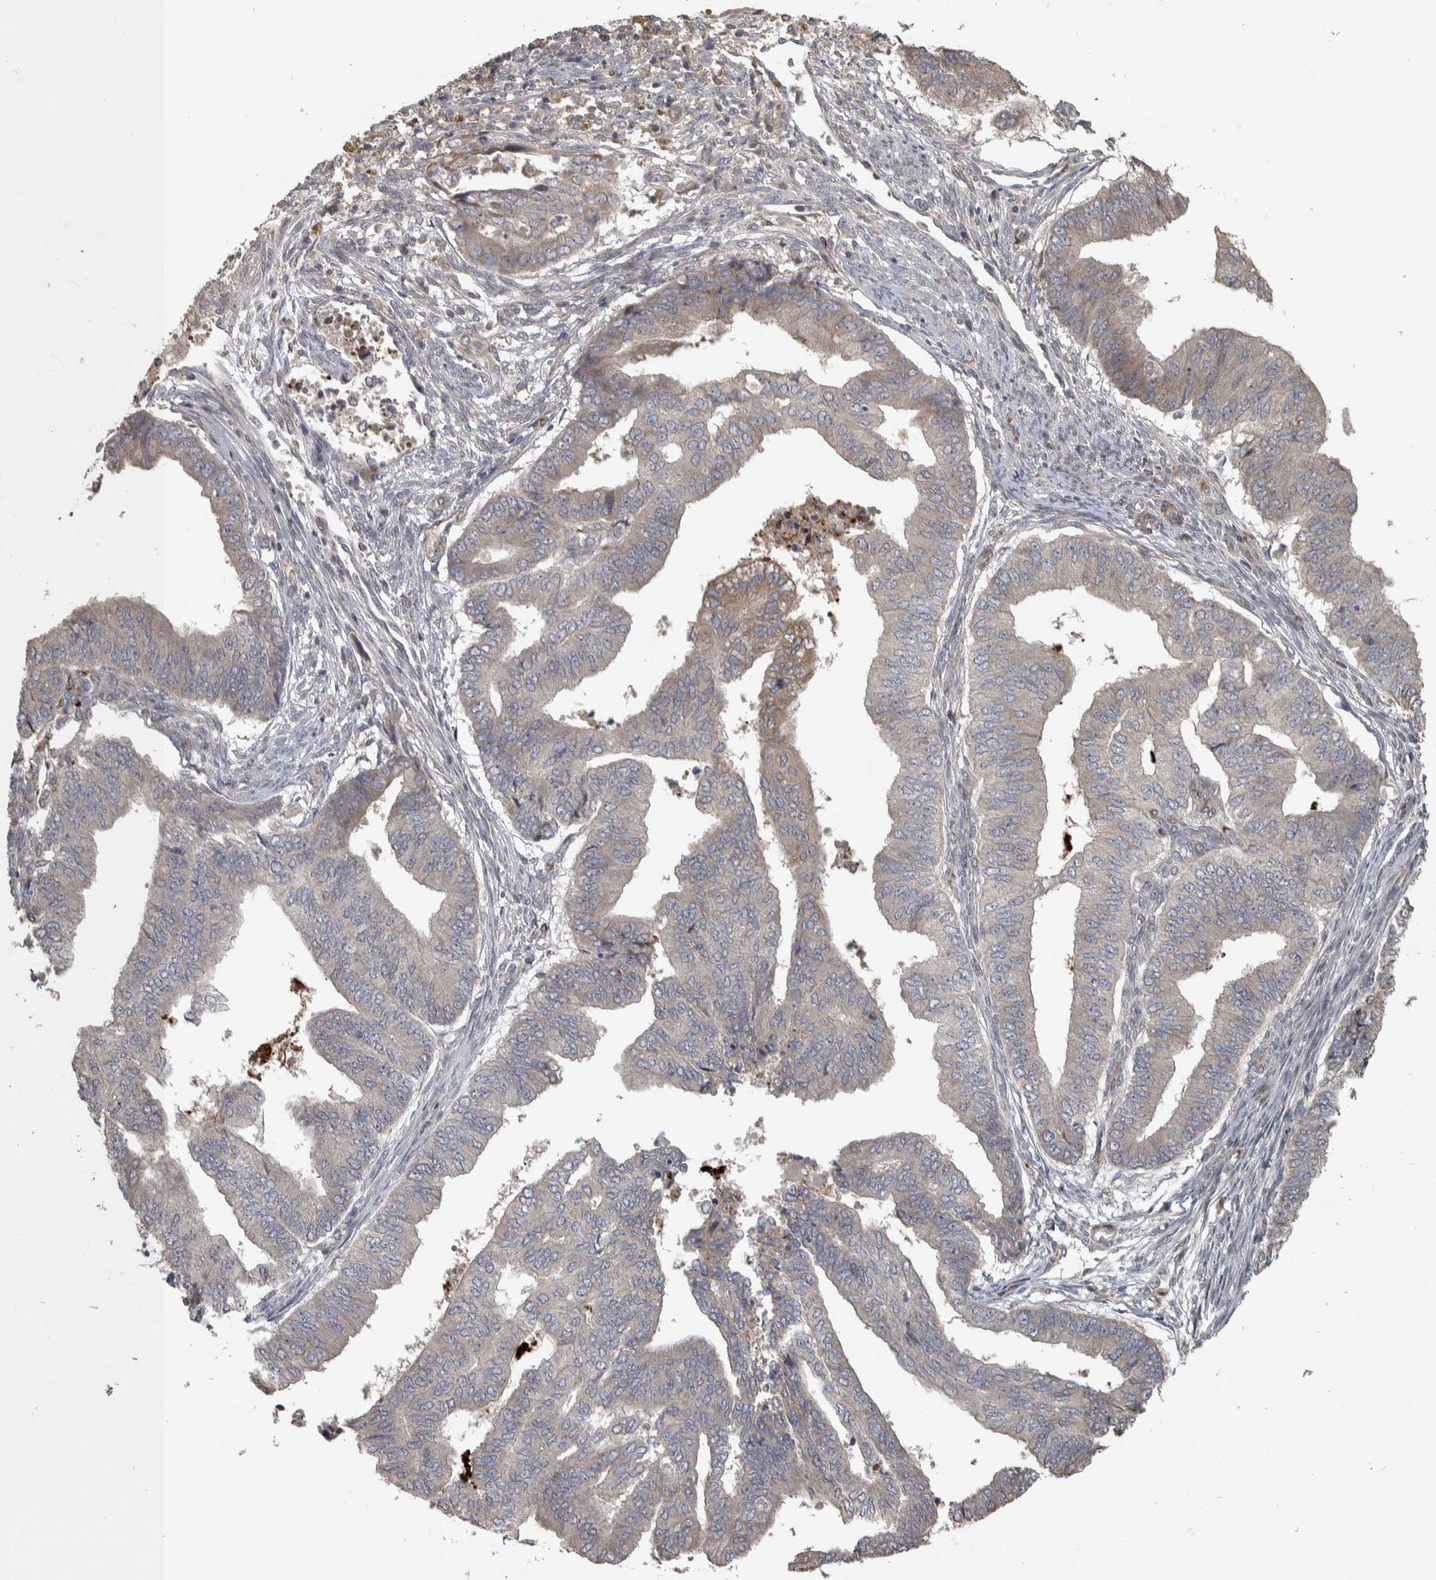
{"staining": {"intensity": "weak", "quantity": "<25%", "location": "cytoplasmic/membranous"}, "tissue": "endometrial cancer", "cell_type": "Tumor cells", "image_type": "cancer", "snomed": [{"axis": "morphology", "description": "Polyp, NOS"}, {"axis": "morphology", "description": "Adenocarcinoma, NOS"}, {"axis": "morphology", "description": "Adenoma, NOS"}, {"axis": "topography", "description": "Endometrium"}], "caption": "Endometrial adenoma was stained to show a protein in brown. There is no significant expression in tumor cells.", "gene": "ERAL1", "patient": {"sex": "female", "age": 79}}